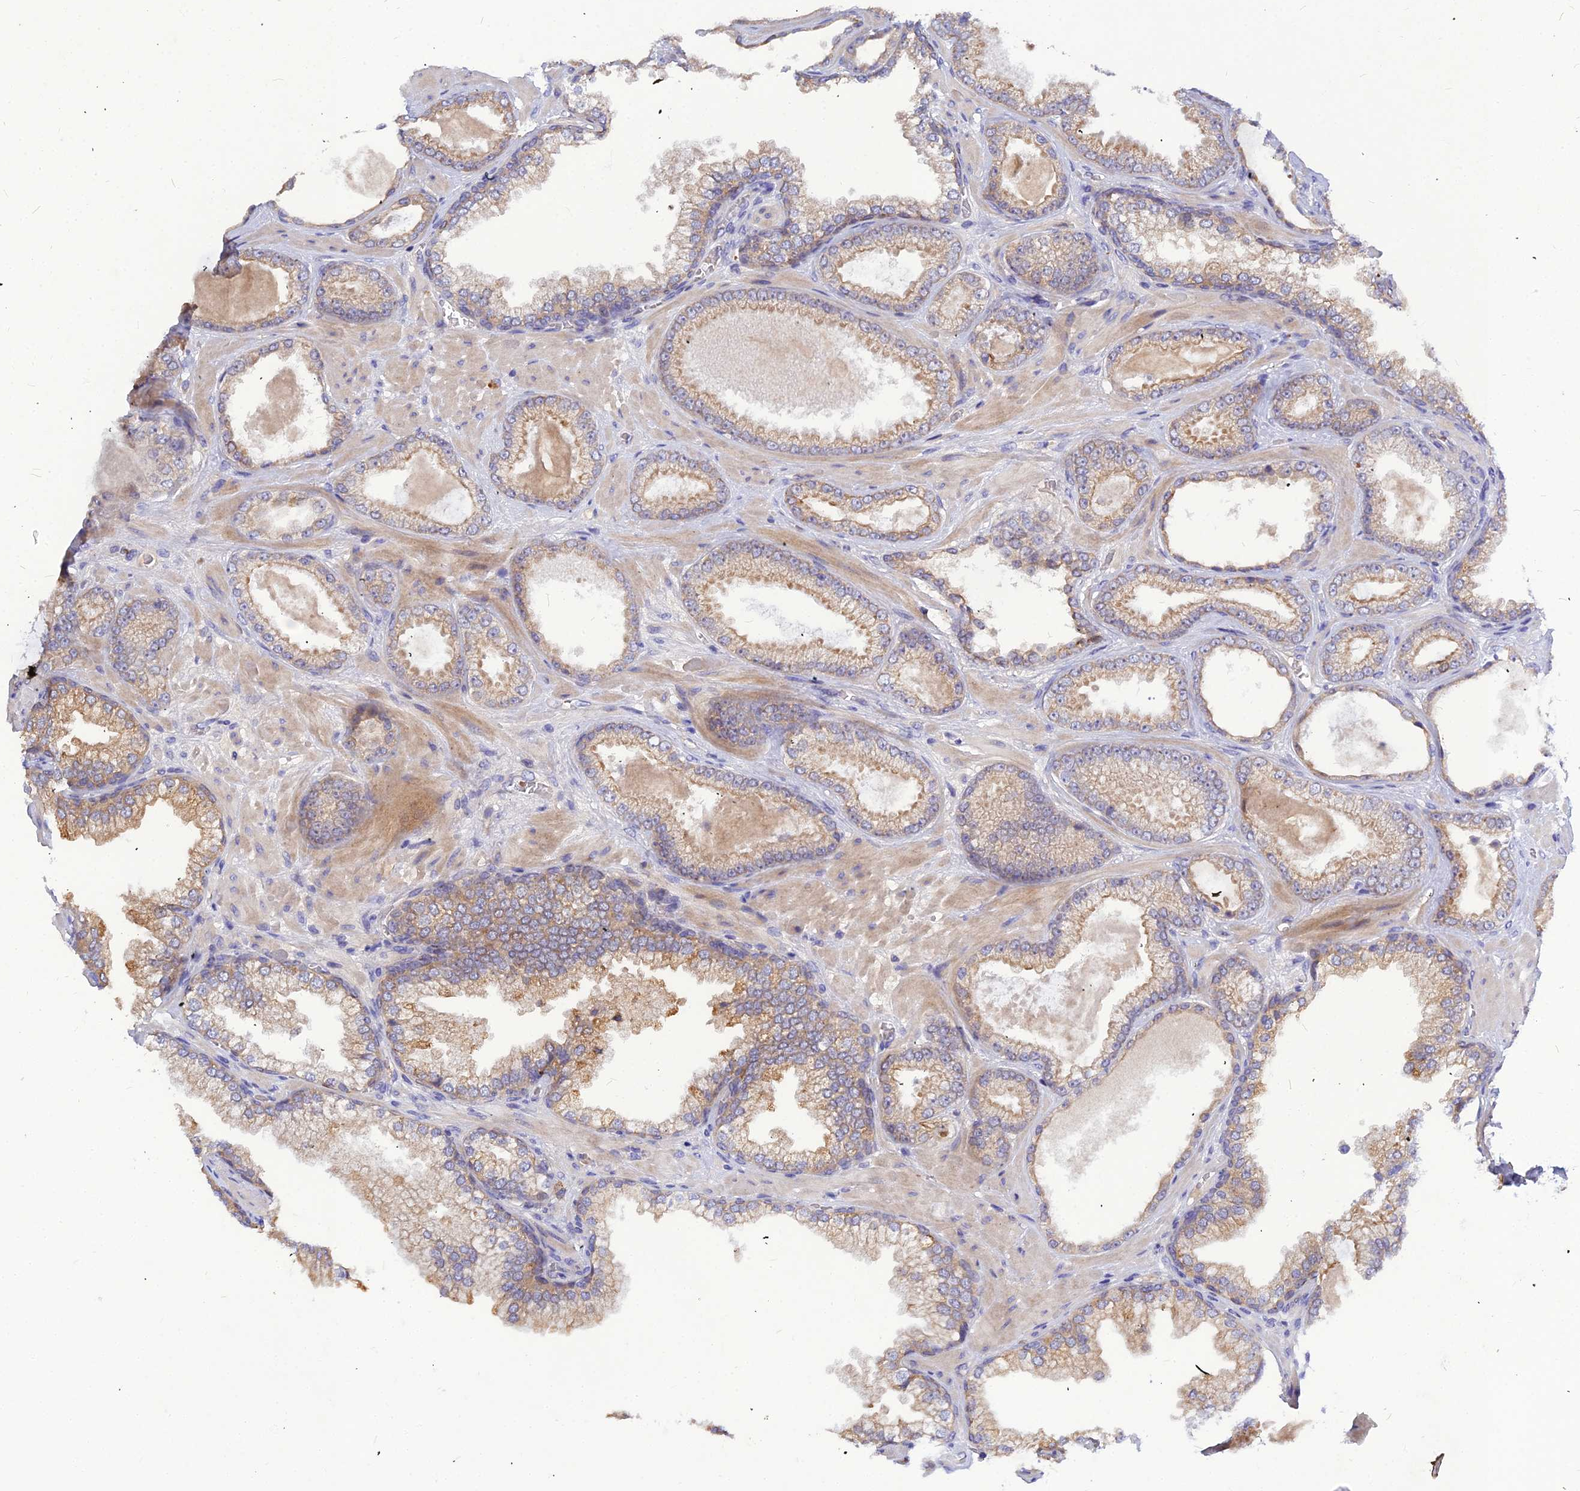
{"staining": {"intensity": "moderate", "quantity": "<25%", "location": "cytoplasmic/membranous"}, "tissue": "prostate cancer", "cell_type": "Tumor cells", "image_type": "cancer", "snomed": [{"axis": "morphology", "description": "Adenocarcinoma, Low grade"}, {"axis": "topography", "description": "Prostate"}], "caption": "Prostate adenocarcinoma (low-grade) stained for a protein (brown) reveals moderate cytoplasmic/membranous positive expression in about <25% of tumor cells.", "gene": "DMRTA1", "patient": {"sex": "male", "age": 57}}